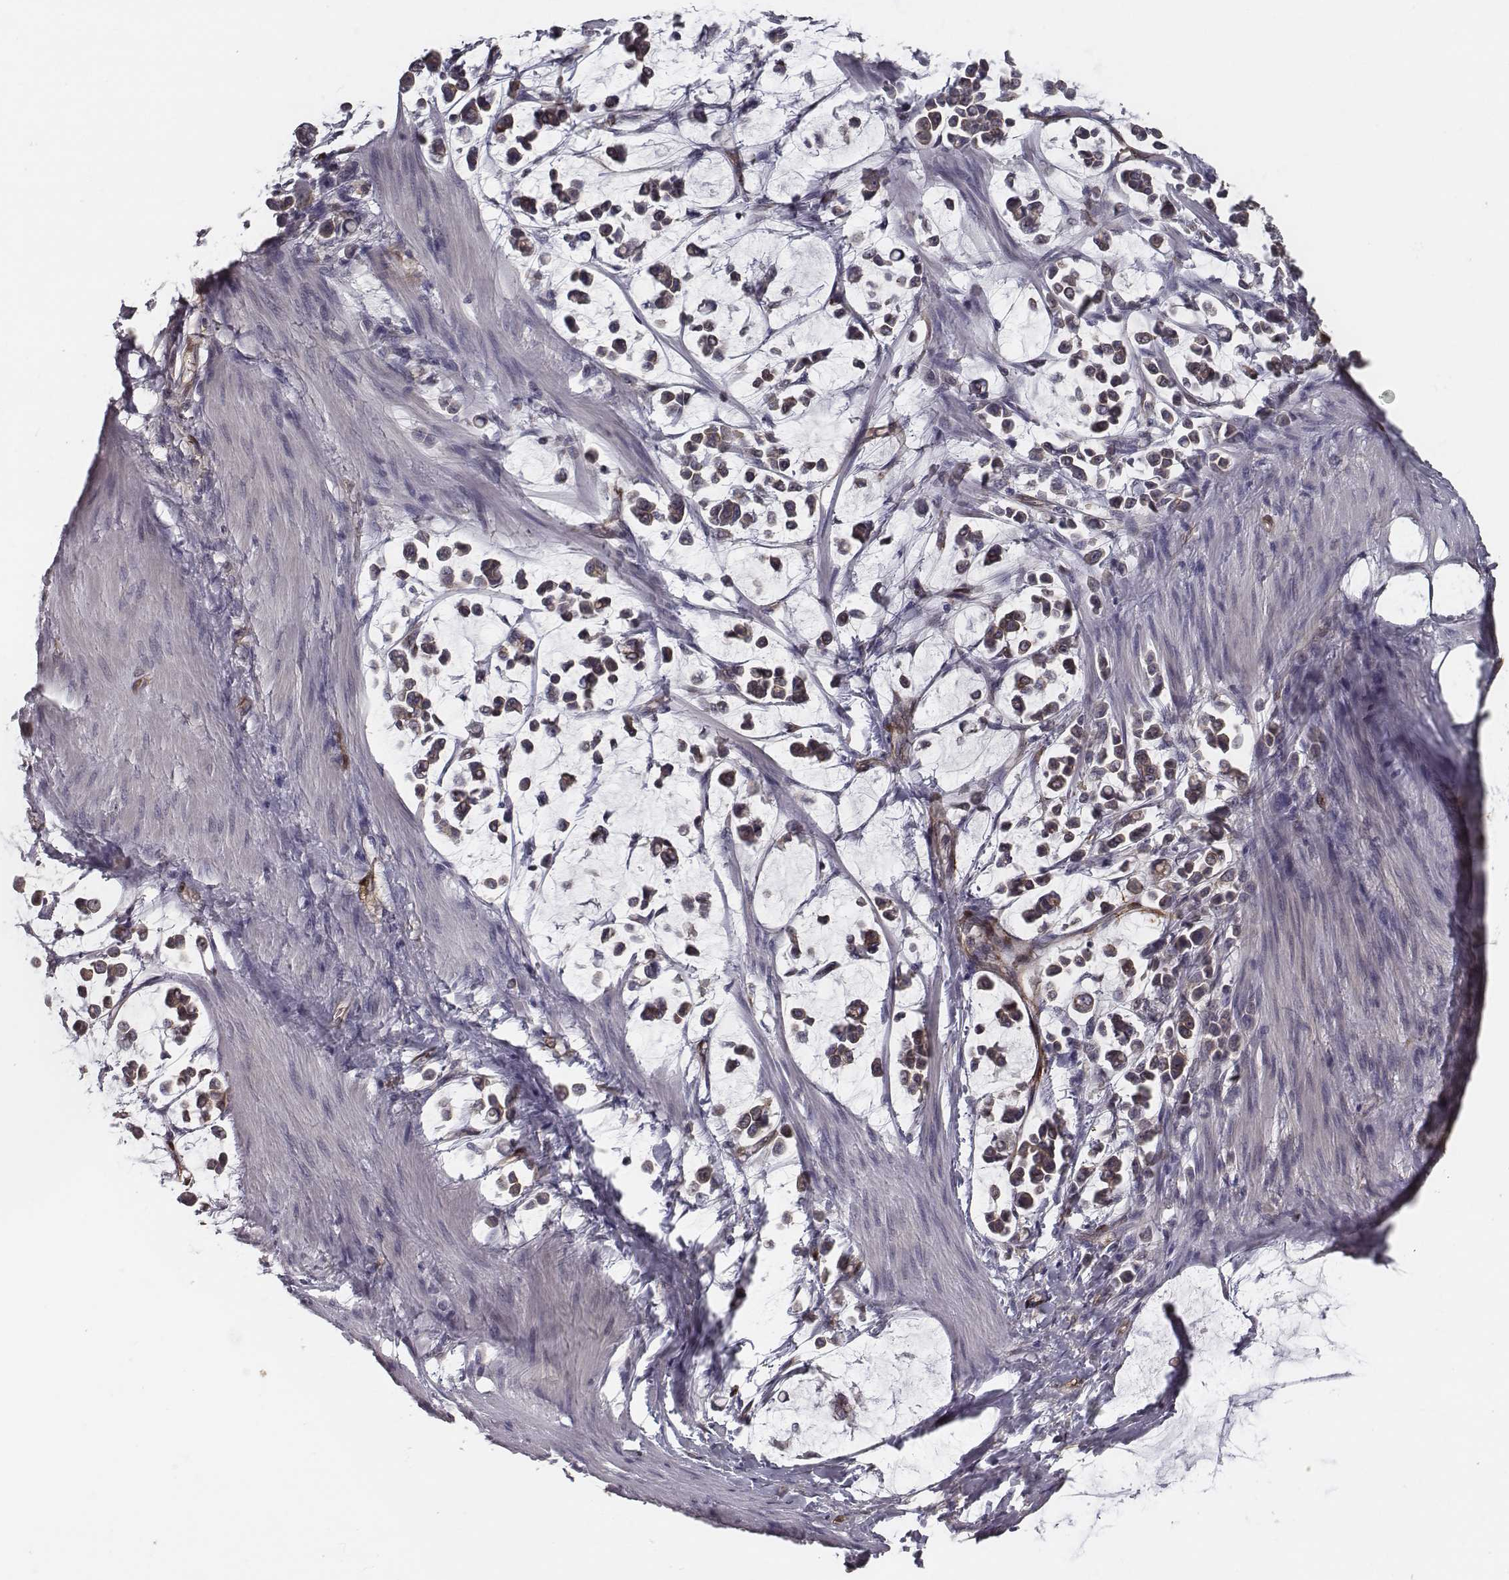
{"staining": {"intensity": "moderate", "quantity": ">75%", "location": "cytoplasmic/membranous"}, "tissue": "stomach cancer", "cell_type": "Tumor cells", "image_type": "cancer", "snomed": [{"axis": "morphology", "description": "Adenocarcinoma, NOS"}, {"axis": "topography", "description": "Stomach"}], "caption": "Stomach adenocarcinoma stained with a brown dye reveals moderate cytoplasmic/membranous positive positivity in about >75% of tumor cells.", "gene": "ISYNA1", "patient": {"sex": "male", "age": 82}}